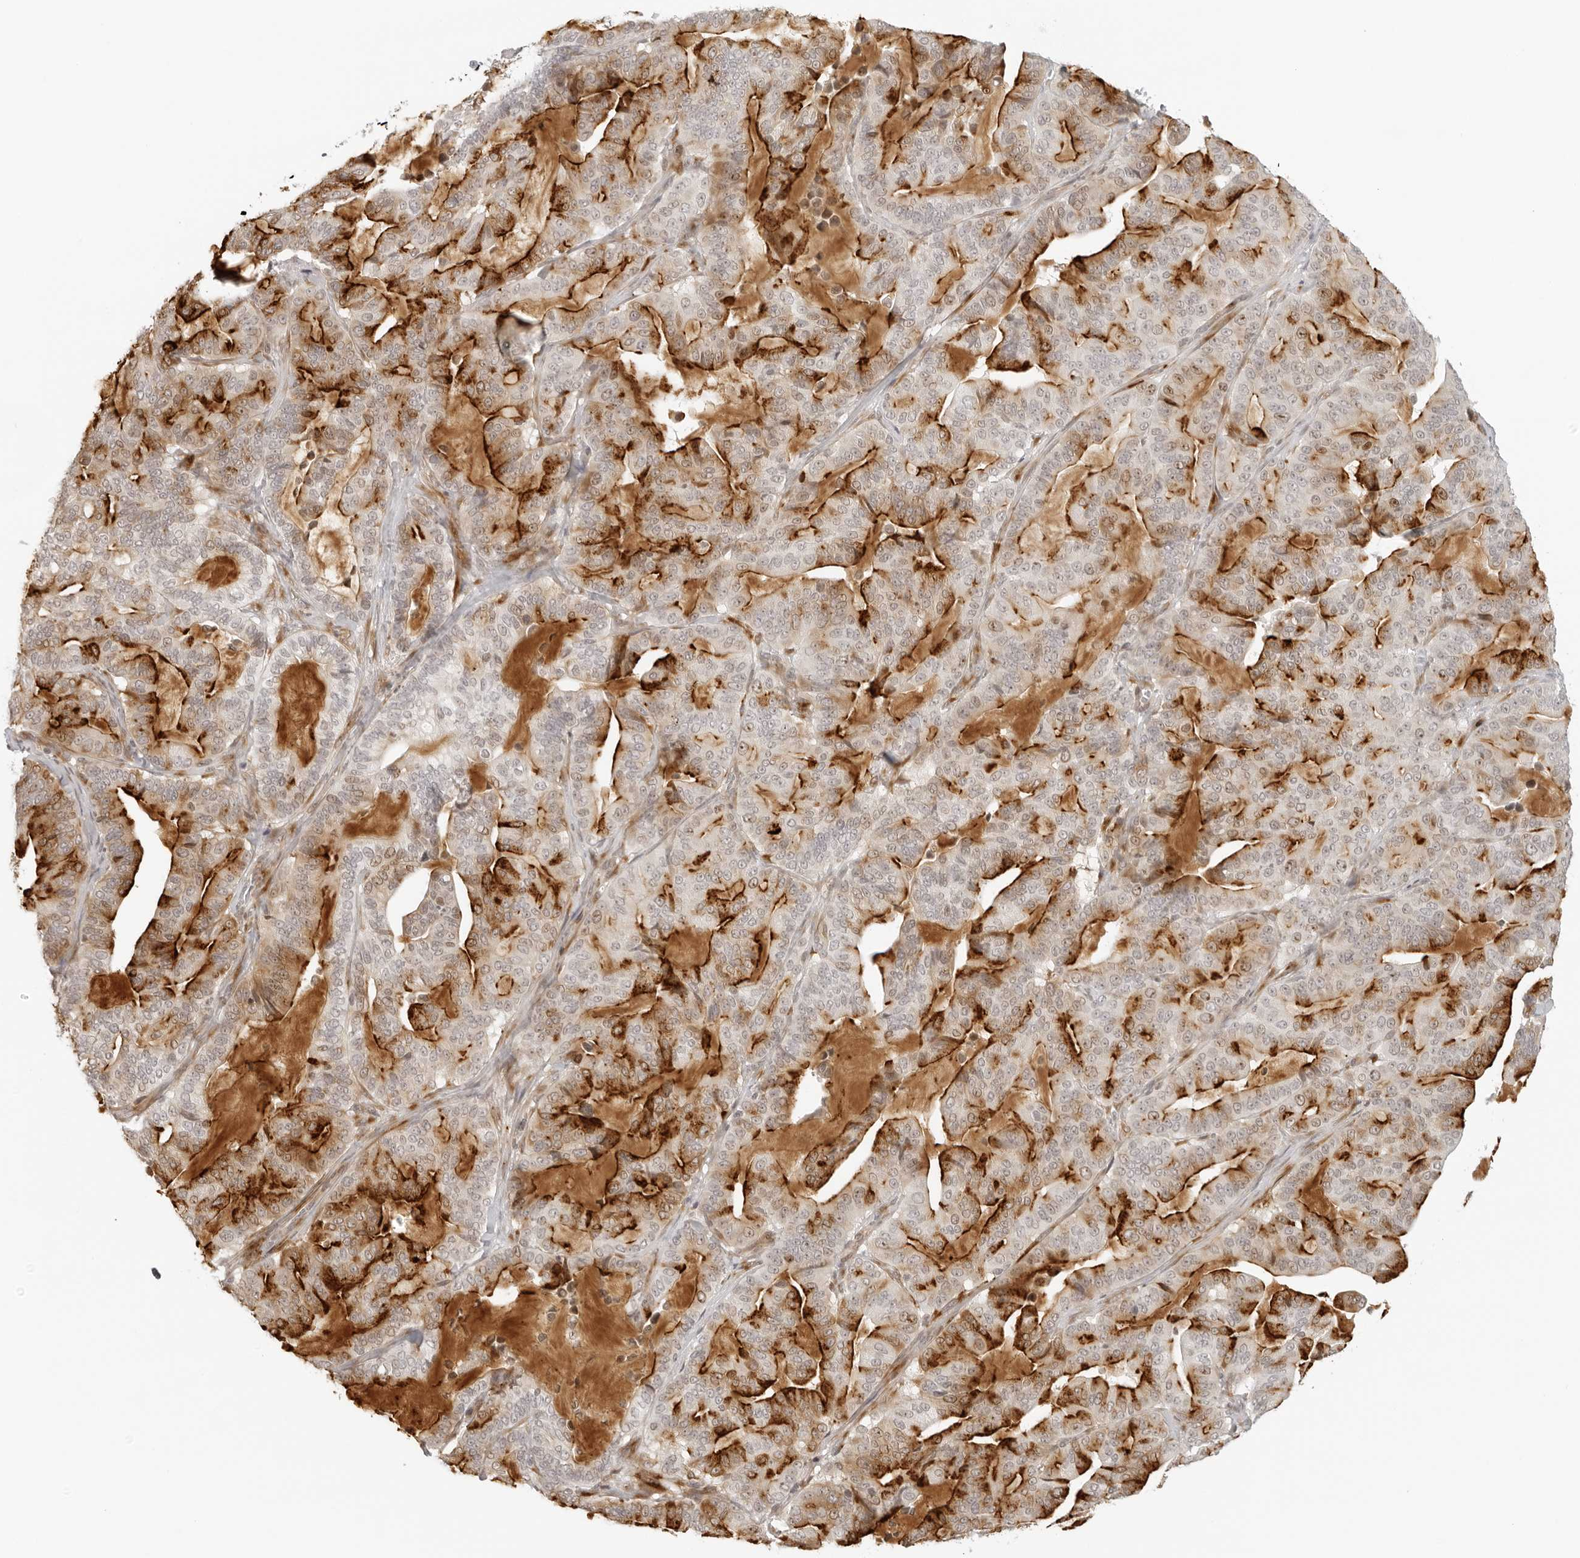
{"staining": {"intensity": "moderate", "quantity": "25%-75%", "location": "cytoplasmic/membranous,nuclear"}, "tissue": "pancreatic cancer", "cell_type": "Tumor cells", "image_type": "cancer", "snomed": [{"axis": "morphology", "description": "Adenocarcinoma, NOS"}, {"axis": "topography", "description": "Pancreas"}], "caption": "Protein expression by immunohistochemistry (IHC) displays moderate cytoplasmic/membranous and nuclear positivity in approximately 25%-75% of tumor cells in adenocarcinoma (pancreatic). (DAB (3,3'-diaminobenzidine) IHC with brightfield microscopy, high magnification).", "gene": "ZNF678", "patient": {"sex": "male", "age": 63}}